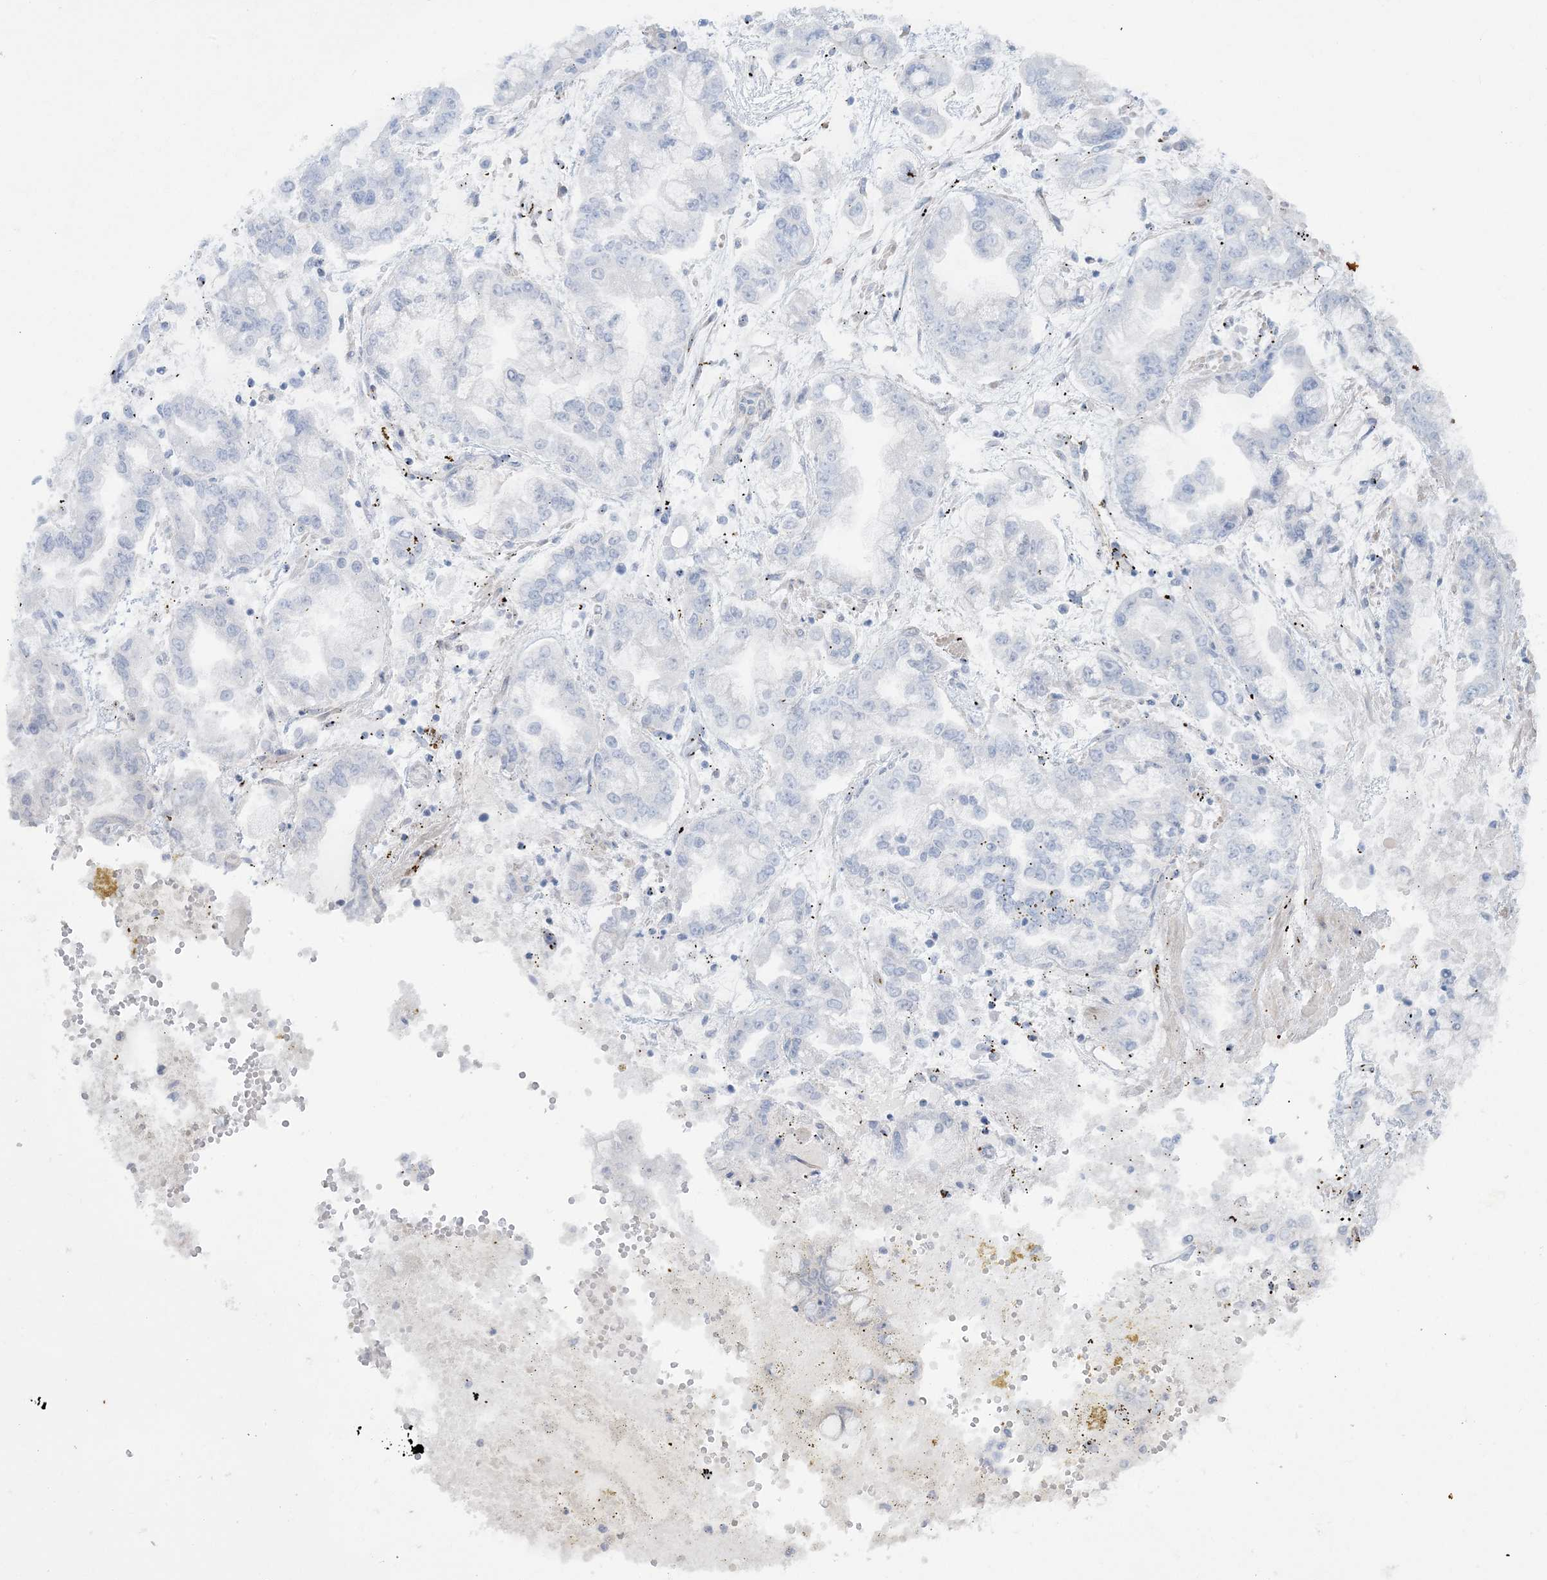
{"staining": {"intensity": "negative", "quantity": "none", "location": "none"}, "tissue": "stomach cancer", "cell_type": "Tumor cells", "image_type": "cancer", "snomed": [{"axis": "morphology", "description": "Normal tissue, NOS"}, {"axis": "morphology", "description": "Adenocarcinoma, NOS"}, {"axis": "topography", "description": "Stomach, upper"}, {"axis": "topography", "description": "Stomach"}], "caption": "Protein analysis of stomach adenocarcinoma displays no significant staining in tumor cells.", "gene": "AGXT", "patient": {"sex": "male", "age": 76}}